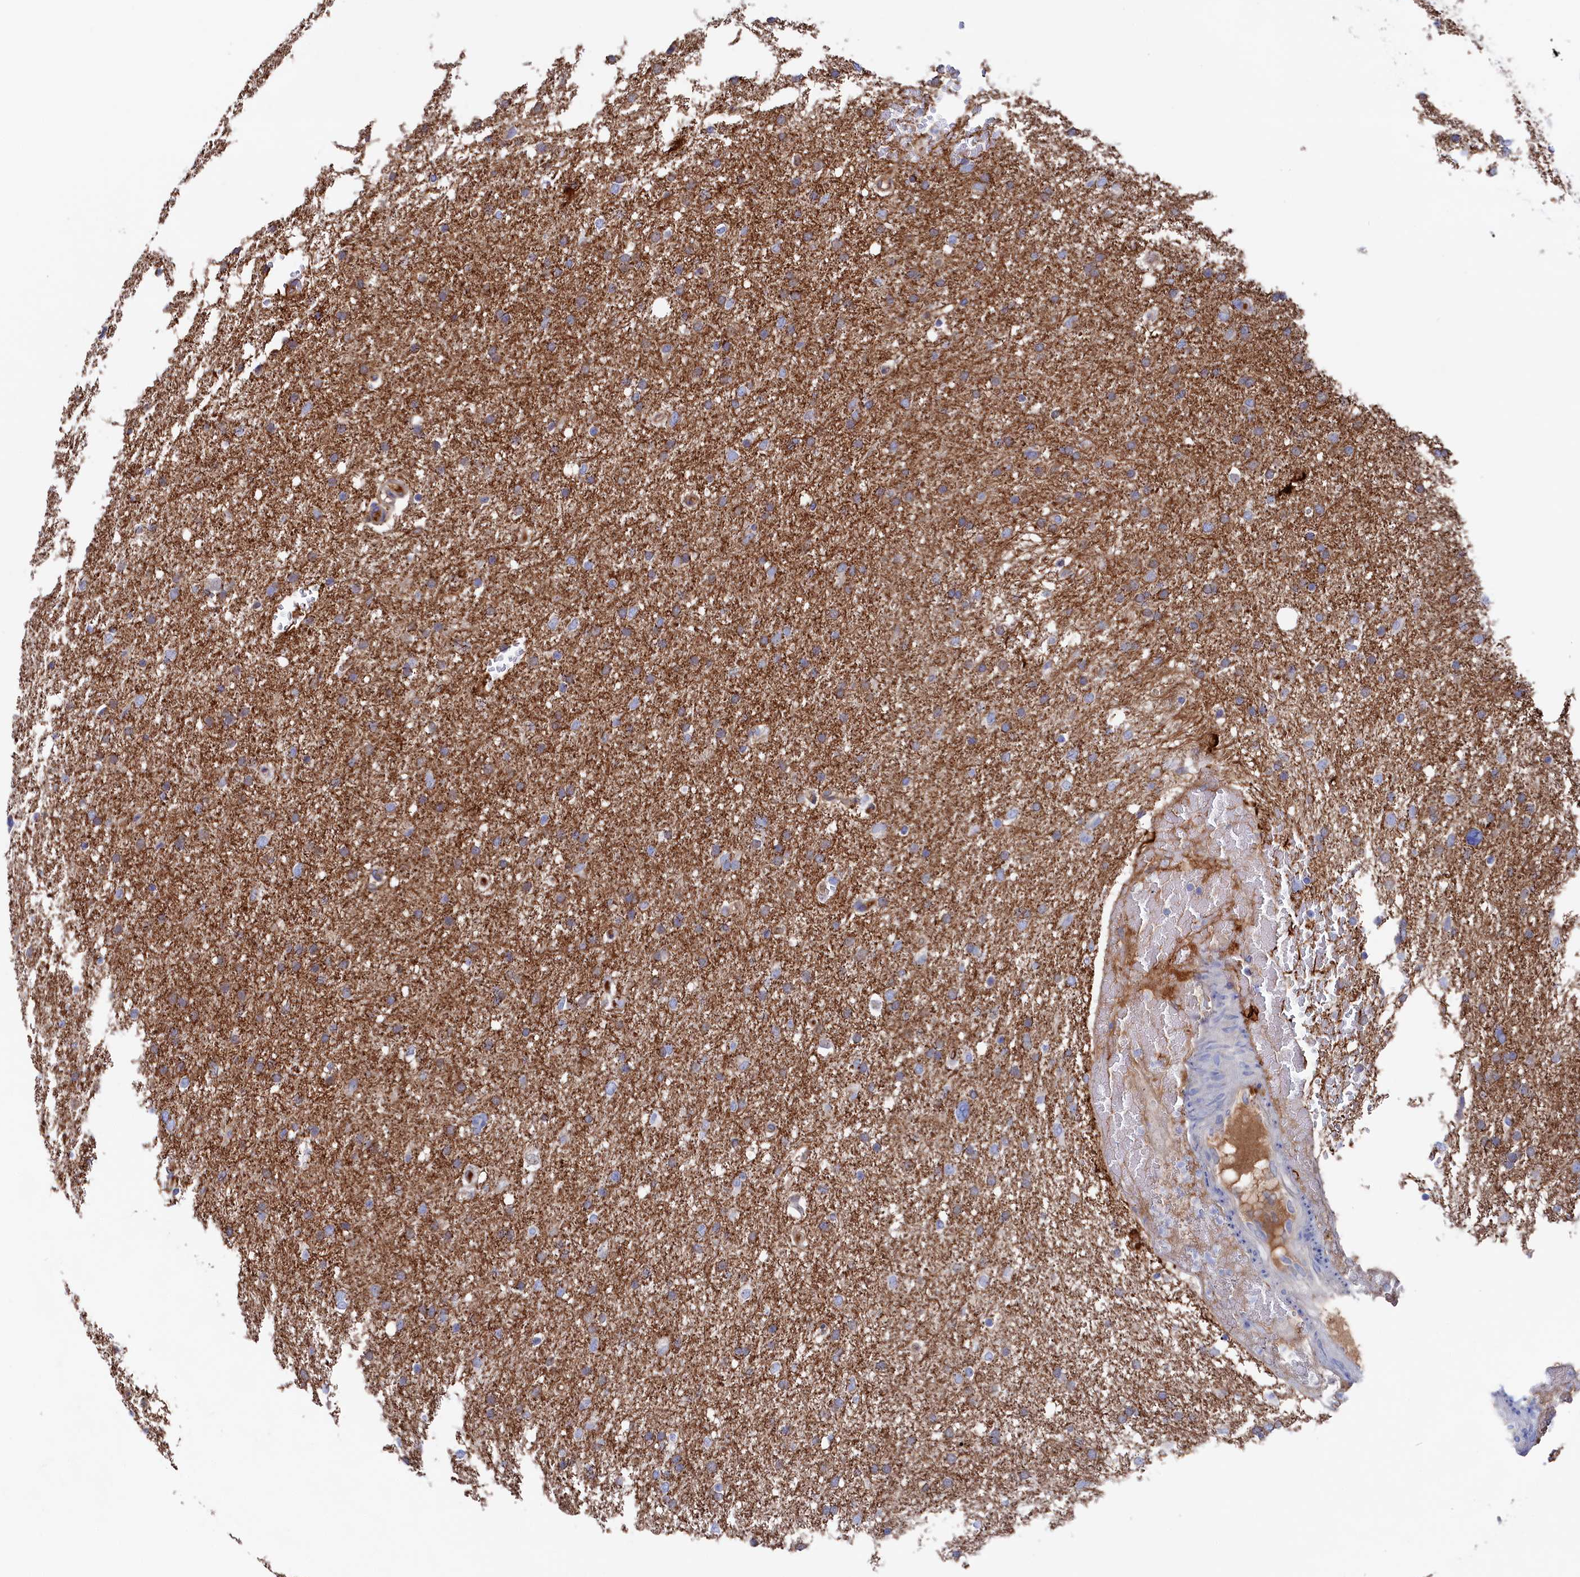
{"staining": {"intensity": "moderate", "quantity": "<25%", "location": "cytoplasmic/membranous"}, "tissue": "glioma", "cell_type": "Tumor cells", "image_type": "cancer", "snomed": [{"axis": "morphology", "description": "Glioma, malignant, High grade"}, {"axis": "topography", "description": "Cerebral cortex"}], "caption": "High-magnification brightfield microscopy of malignant glioma (high-grade) stained with DAB (brown) and counterstained with hematoxylin (blue). tumor cells exhibit moderate cytoplasmic/membranous staining is present in about<25% of cells.", "gene": "C12orf73", "patient": {"sex": "female", "age": 36}}